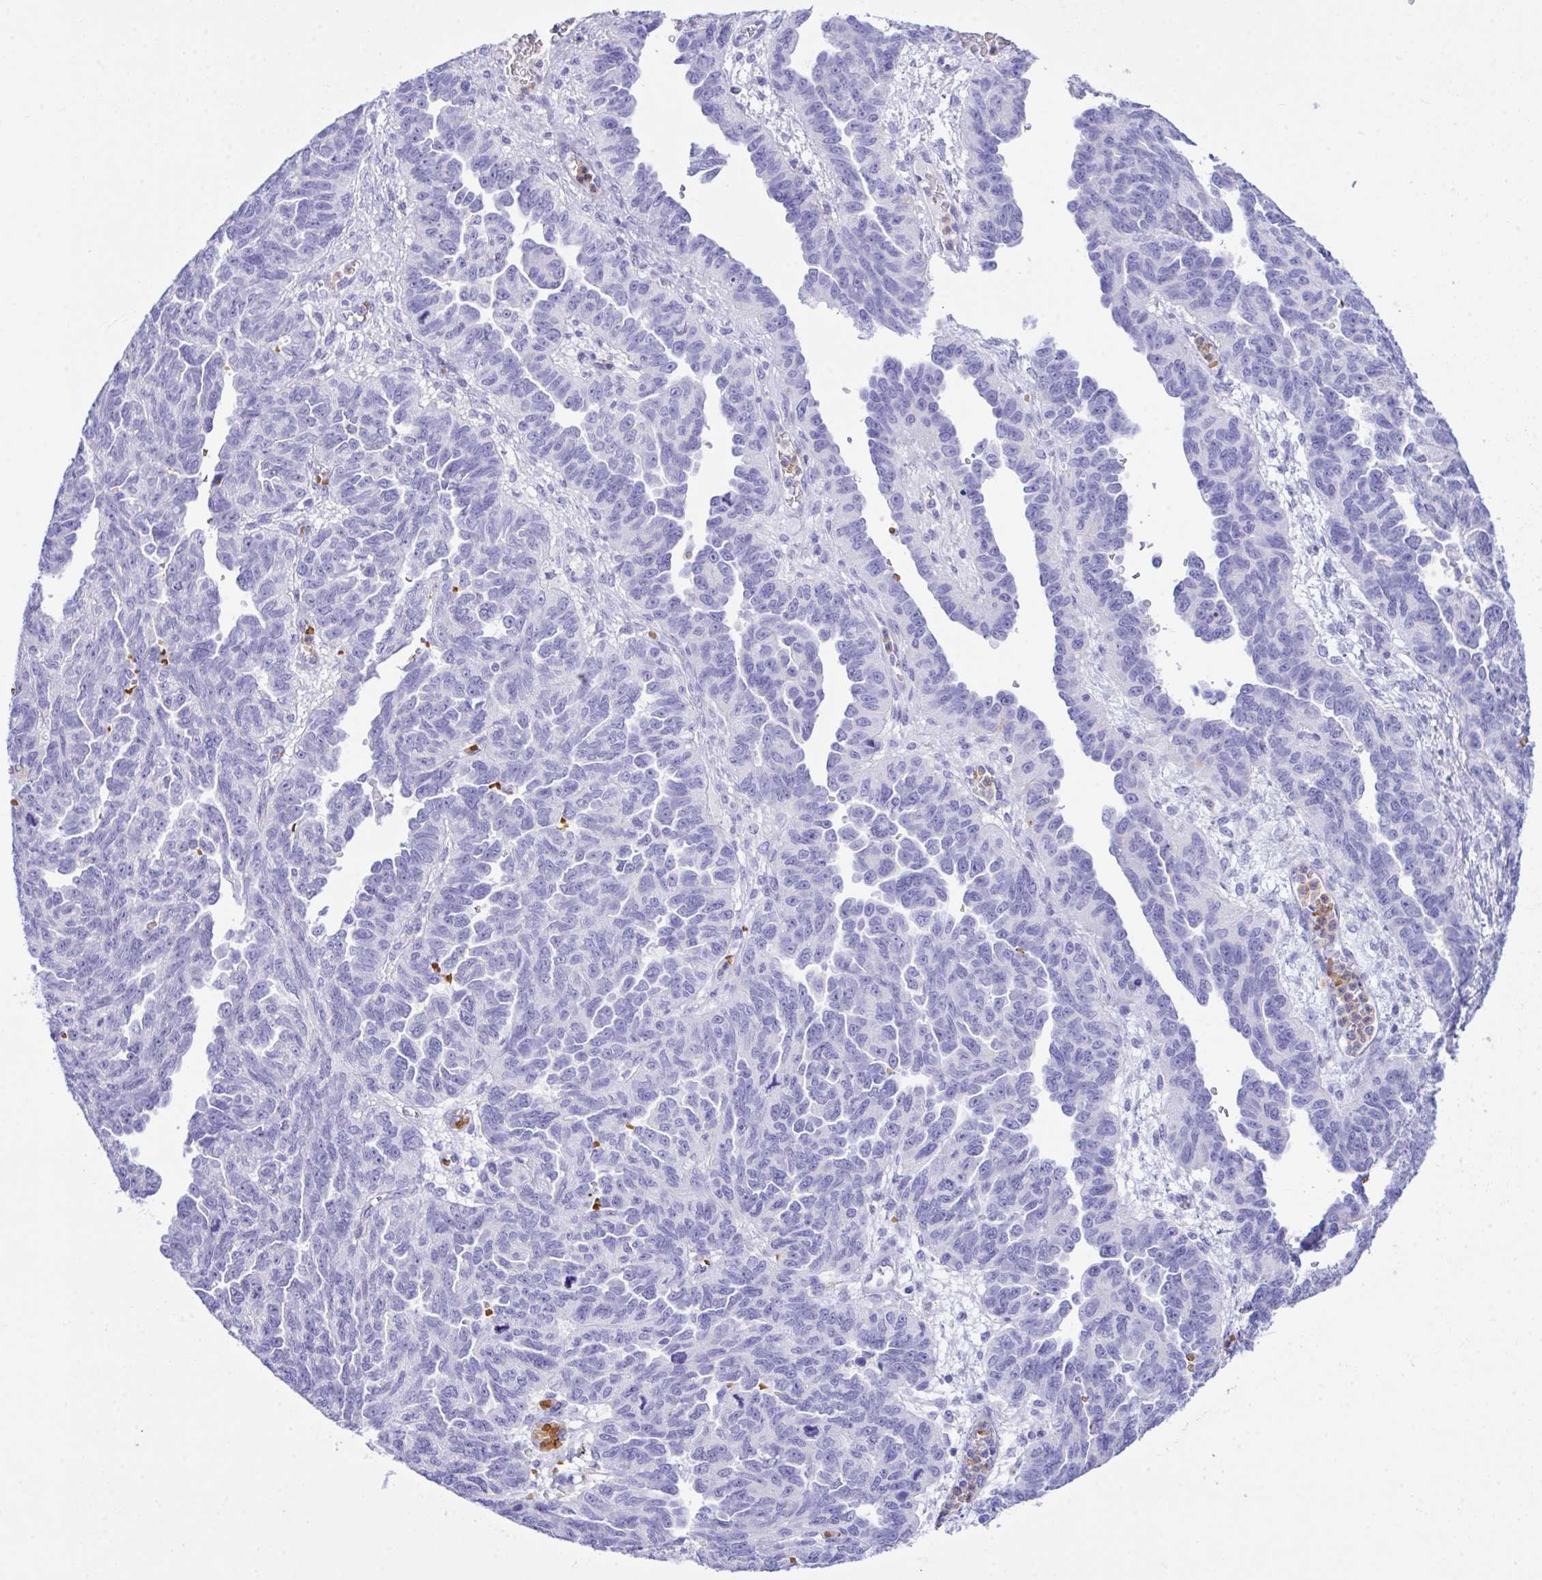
{"staining": {"intensity": "negative", "quantity": "none", "location": "none"}, "tissue": "ovarian cancer", "cell_type": "Tumor cells", "image_type": "cancer", "snomed": [{"axis": "morphology", "description": "Cystadenocarcinoma, serous, NOS"}, {"axis": "topography", "description": "Ovary"}], "caption": "The micrograph exhibits no staining of tumor cells in ovarian serous cystadenocarcinoma.", "gene": "ZNF221", "patient": {"sex": "female", "age": 64}}